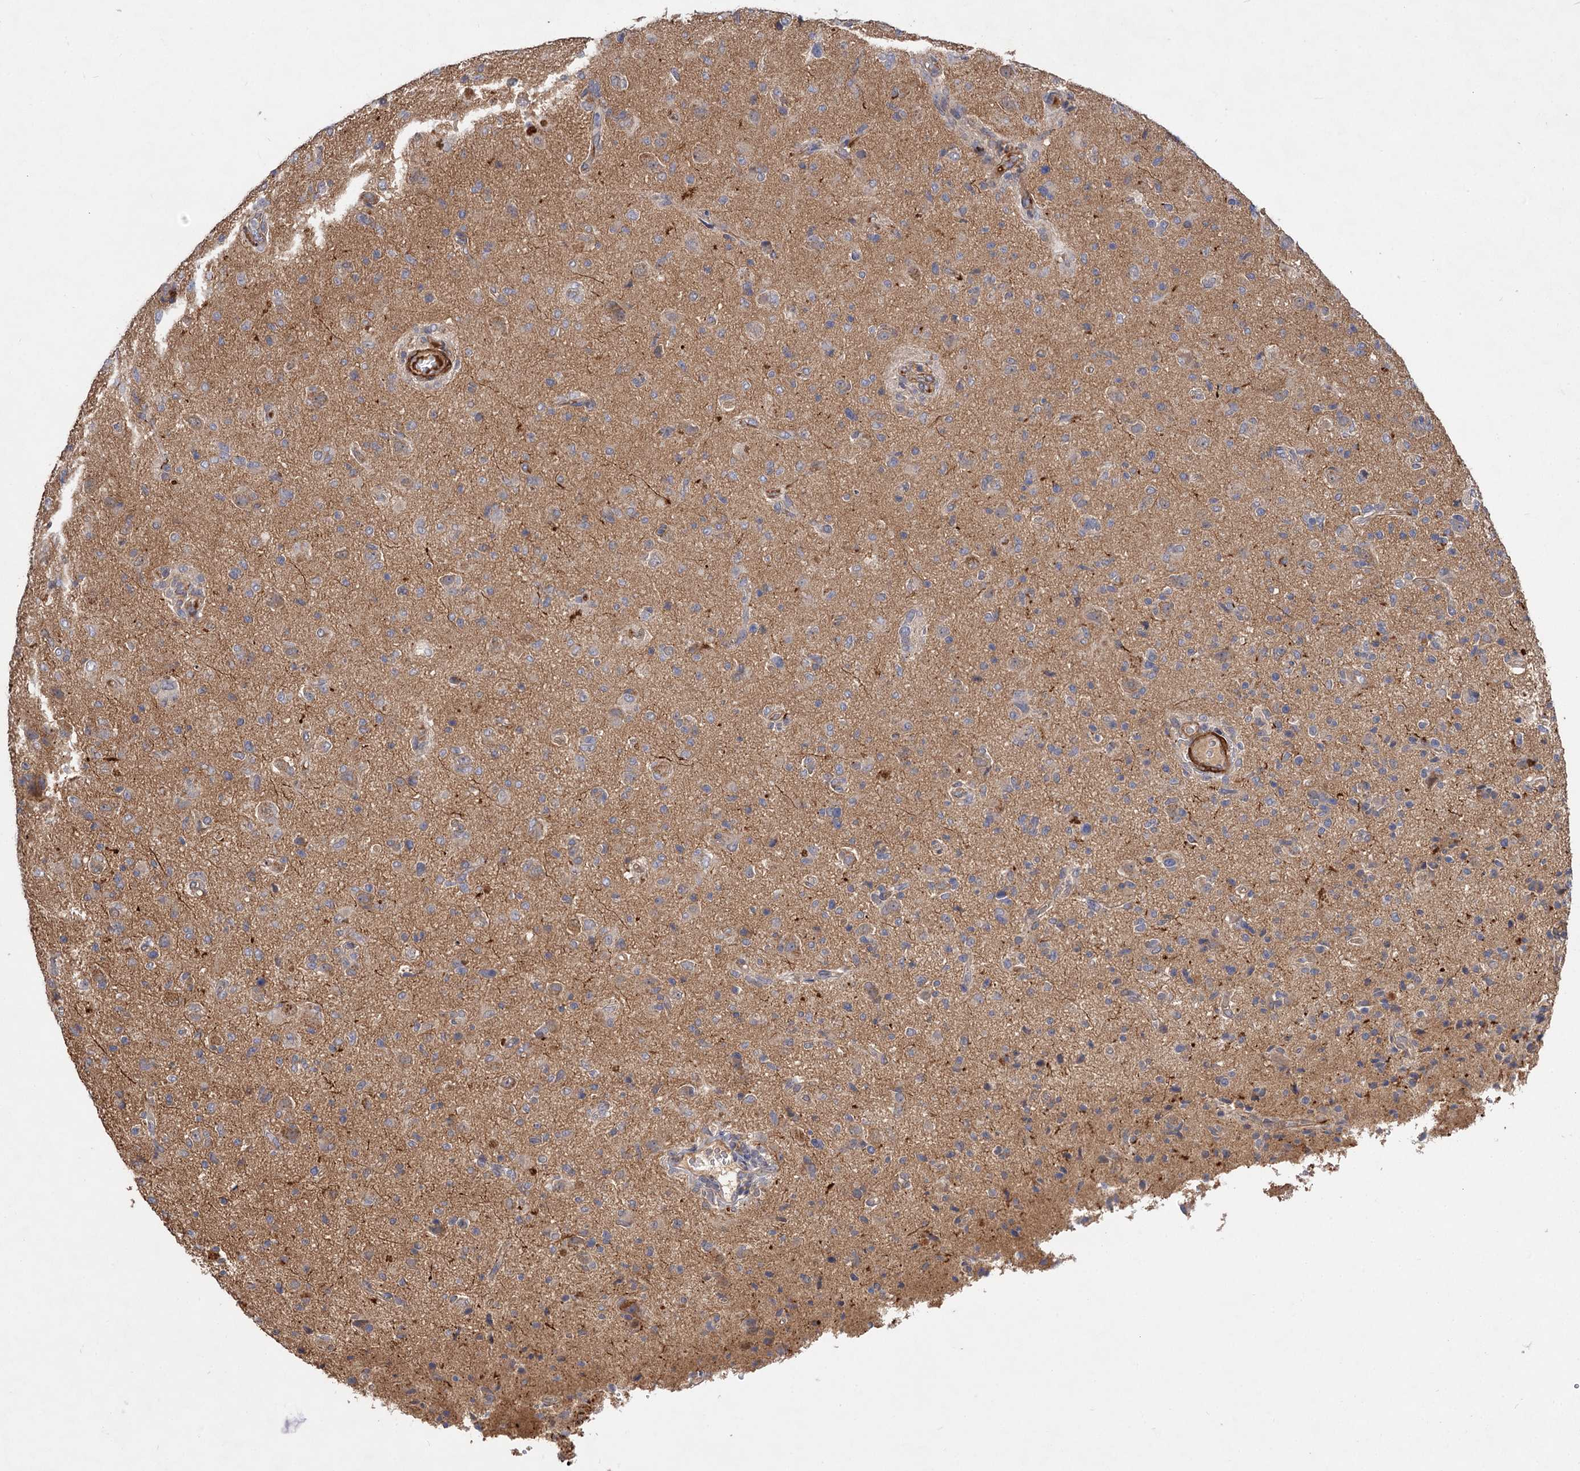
{"staining": {"intensity": "weak", "quantity": "25%-75%", "location": "cytoplasmic/membranous"}, "tissue": "glioma", "cell_type": "Tumor cells", "image_type": "cancer", "snomed": [{"axis": "morphology", "description": "Glioma, malignant, High grade"}, {"axis": "topography", "description": "Brain"}], "caption": "Protein staining exhibits weak cytoplasmic/membranous expression in about 25%-75% of tumor cells in glioma.", "gene": "FBXW8", "patient": {"sex": "female", "age": 57}}